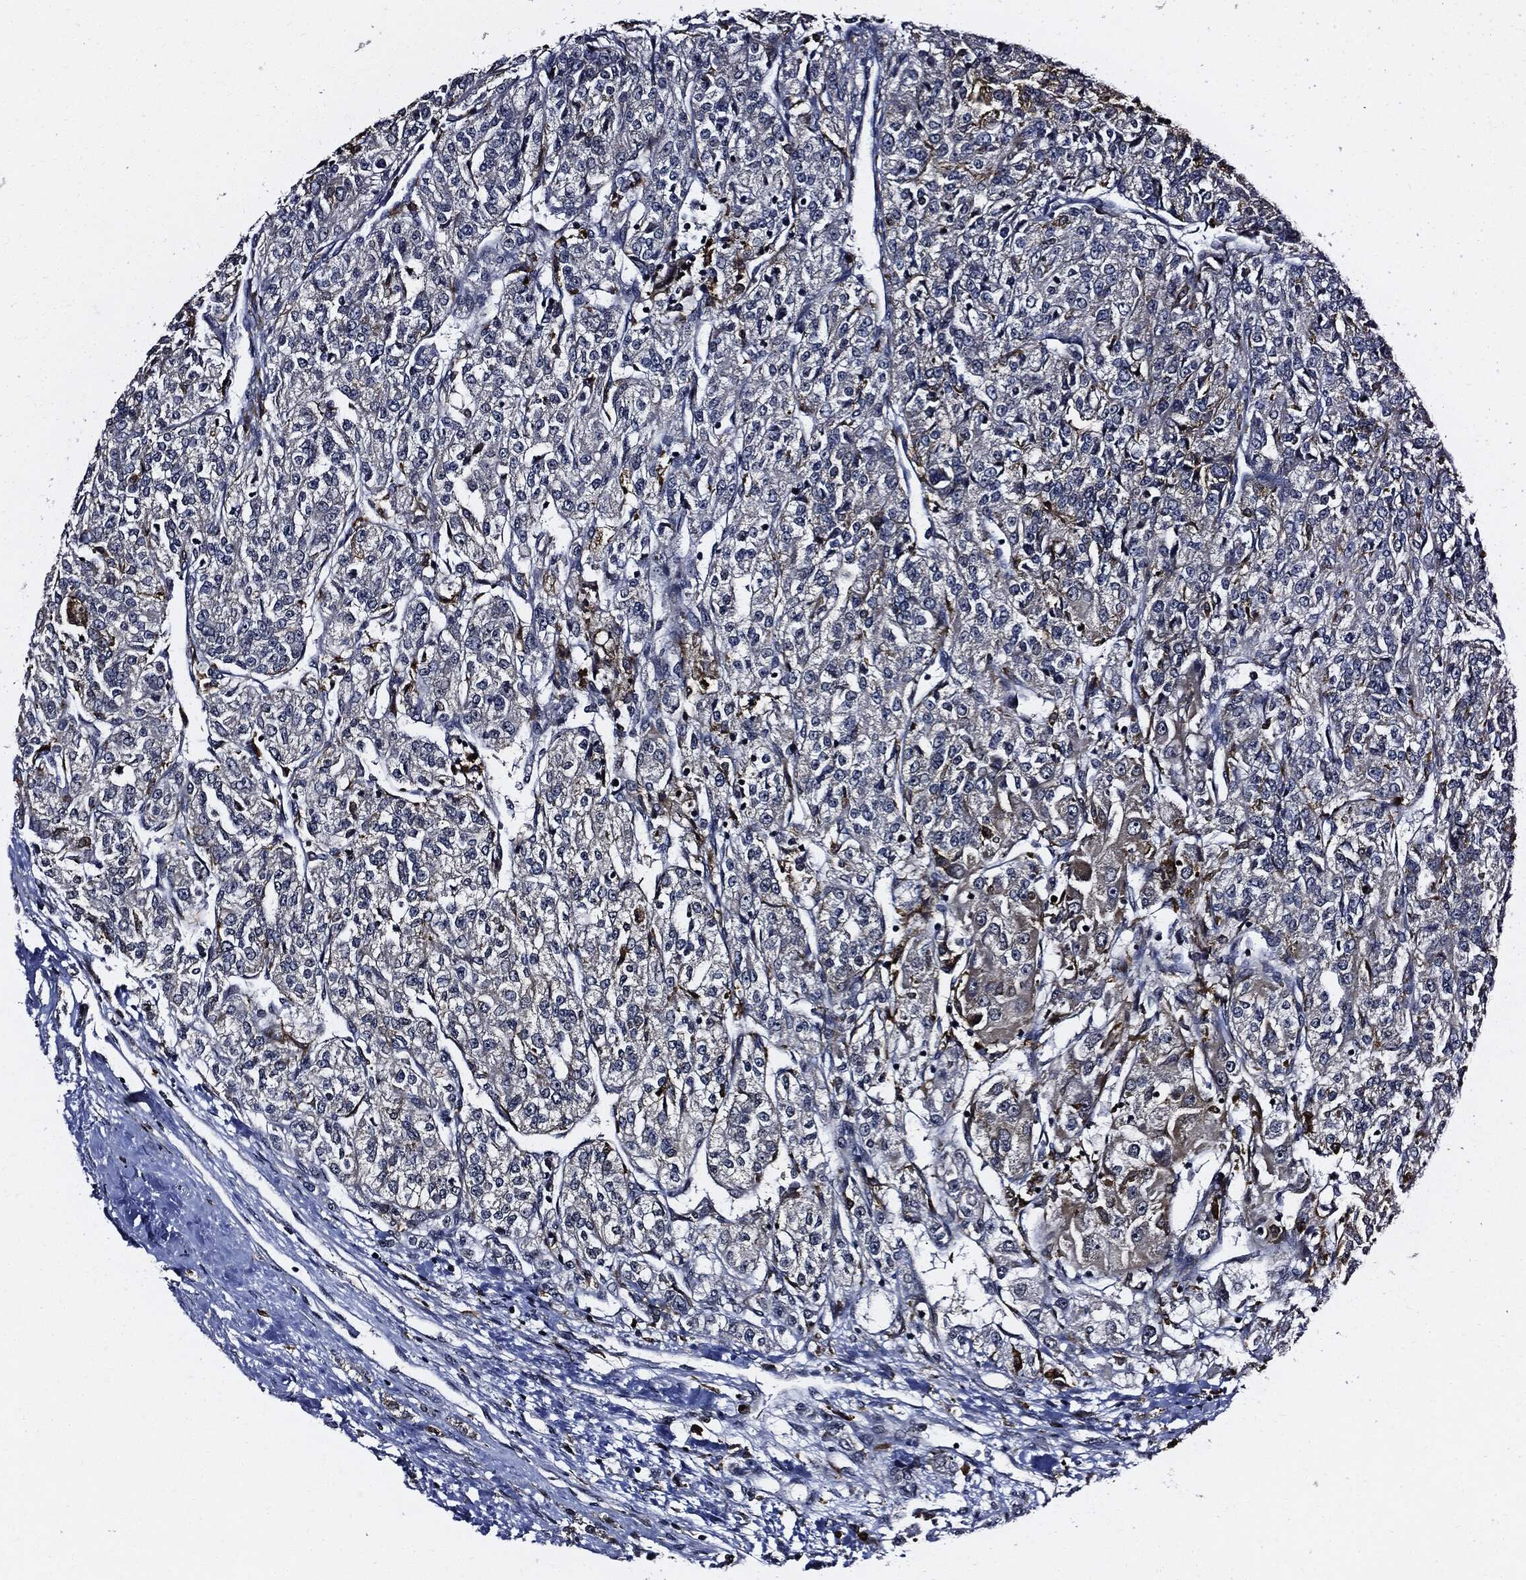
{"staining": {"intensity": "negative", "quantity": "none", "location": "none"}, "tissue": "renal cancer", "cell_type": "Tumor cells", "image_type": "cancer", "snomed": [{"axis": "morphology", "description": "Adenocarcinoma, NOS"}, {"axis": "topography", "description": "Kidney"}], "caption": "The immunohistochemistry (IHC) micrograph has no significant staining in tumor cells of renal cancer (adenocarcinoma) tissue.", "gene": "SUGT1", "patient": {"sex": "female", "age": 63}}